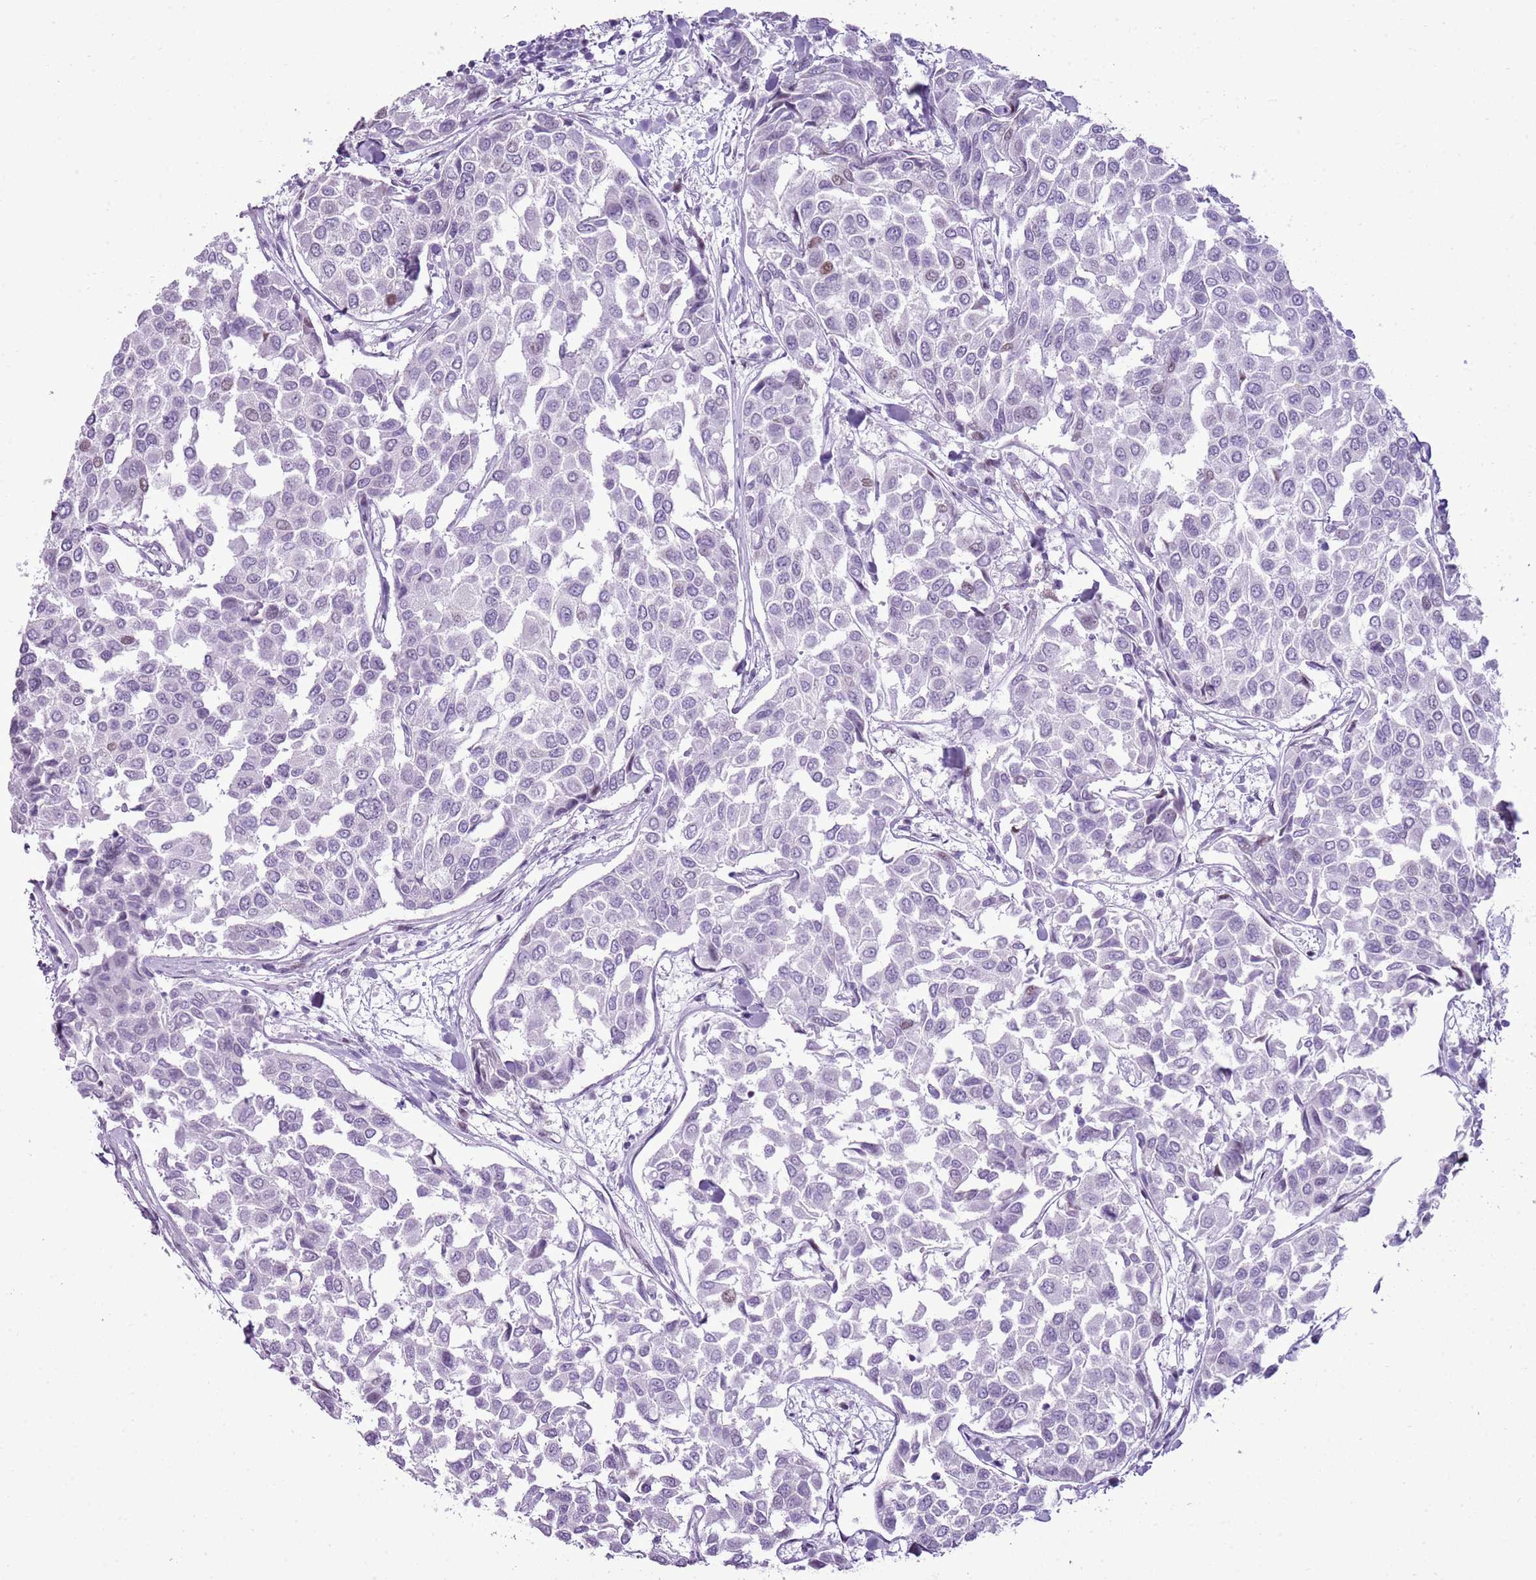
{"staining": {"intensity": "negative", "quantity": "none", "location": "none"}, "tissue": "breast cancer", "cell_type": "Tumor cells", "image_type": "cancer", "snomed": [{"axis": "morphology", "description": "Duct carcinoma"}, {"axis": "topography", "description": "Breast"}], "caption": "This is an IHC histopathology image of breast cancer. There is no expression in tumor cells.", "gene": "ASIP", "patient": {"sex": "female", "age": 55}}